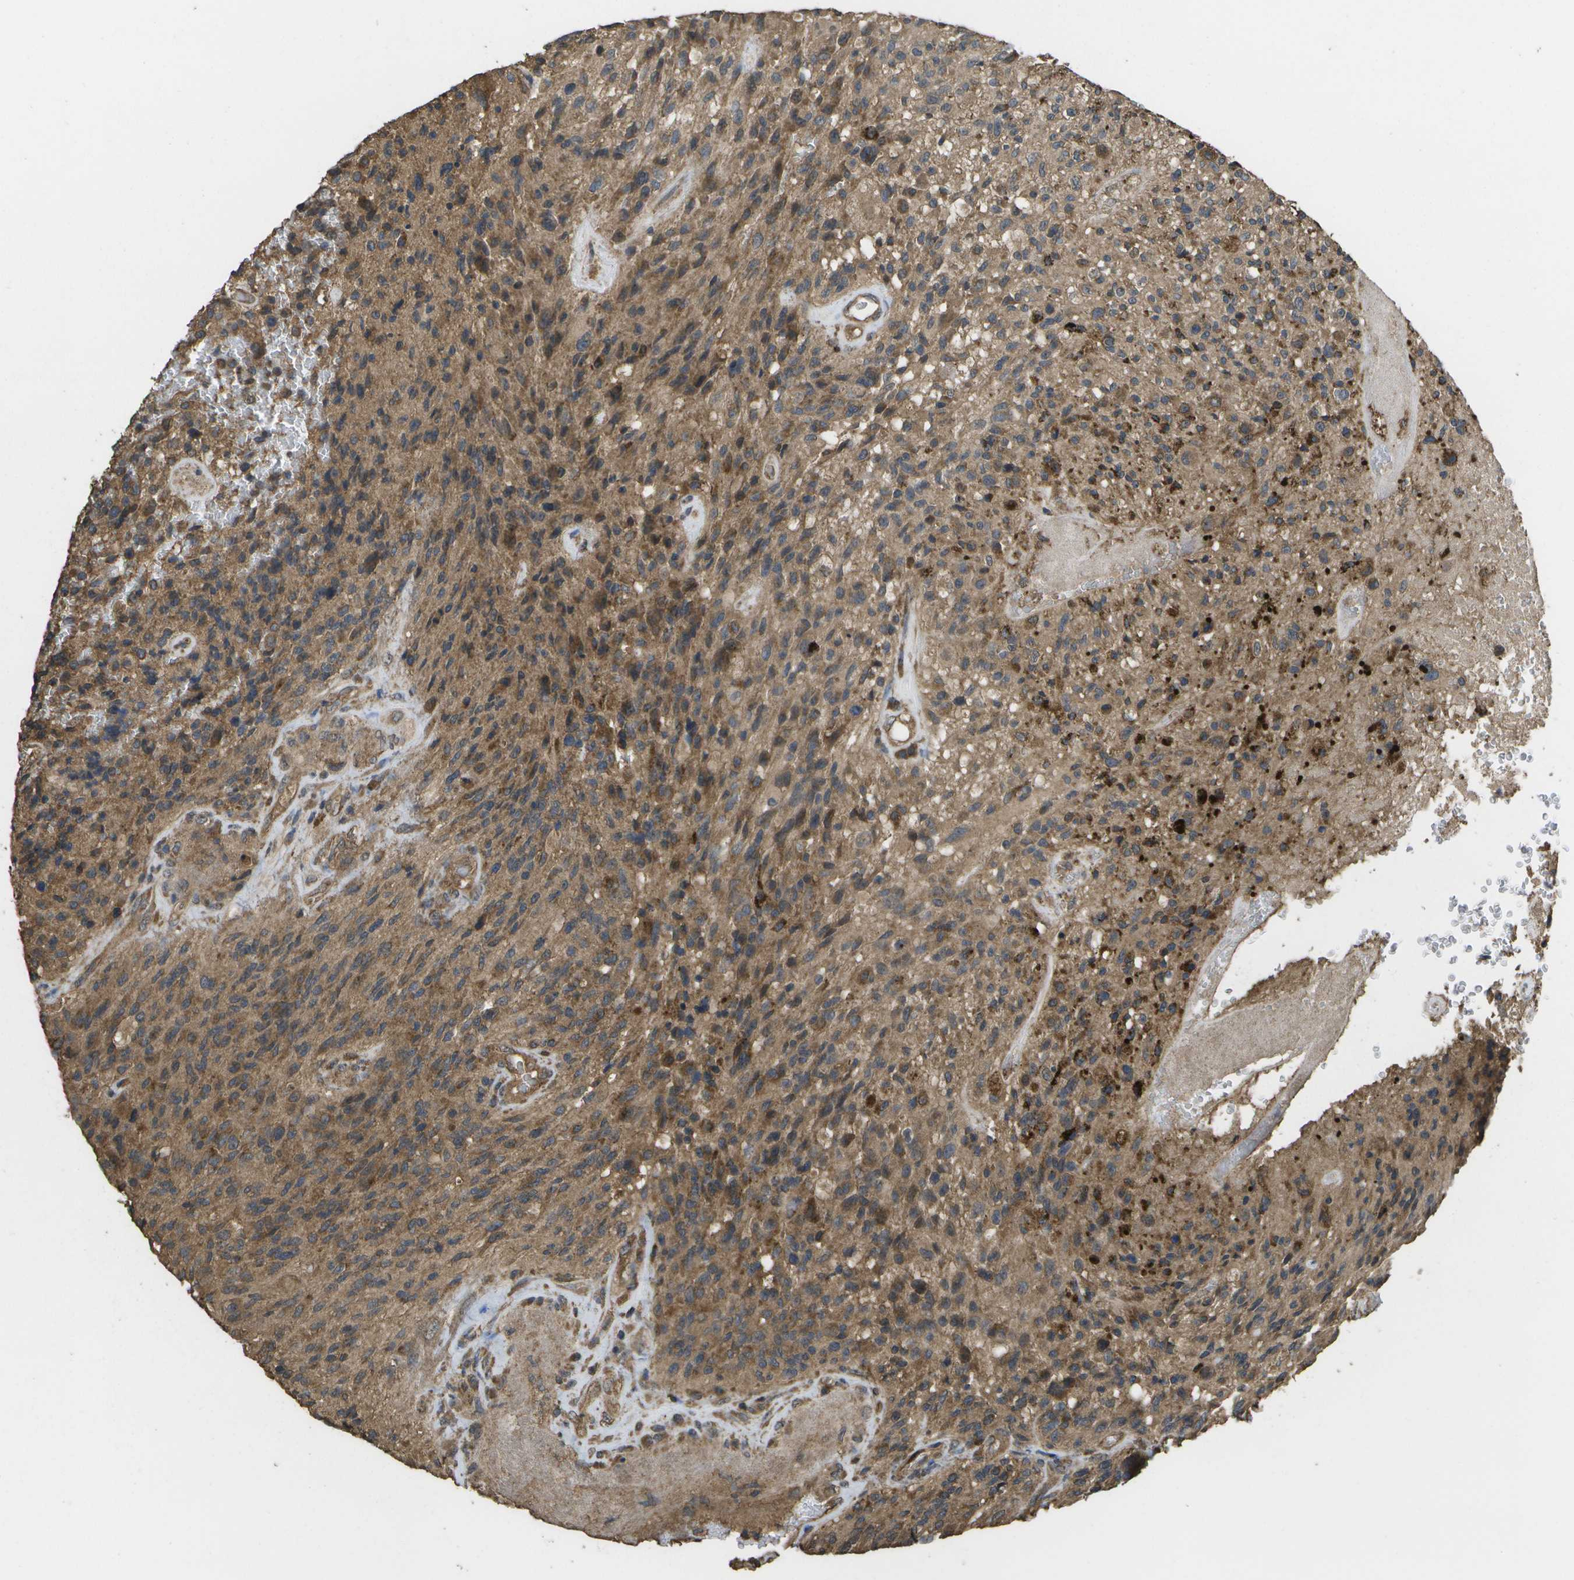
{"staining": {"intensity": "moderate", "quantity": ">75%", "location": "cytoplasmic/membranous"}, "tissue": "glioma", "cell_type": "Tumor cells", "image_type": "cancer", "snomed": [{"axis": "morphology", "description": "Normal tissue, NOS"}, {"axis": "morphology", "description": "Glioma, malignant, High grade"}, {"axis": "topography", "description": "Cerebral cortex"}], "caption": "About >75% of tumor cells in human glioma show moderate cytoplasmic/membranous protein expression as visualized by brown immunohistochemical staining.", "gene": "SACS", "patient": {"sex": "male", "age": 56}}